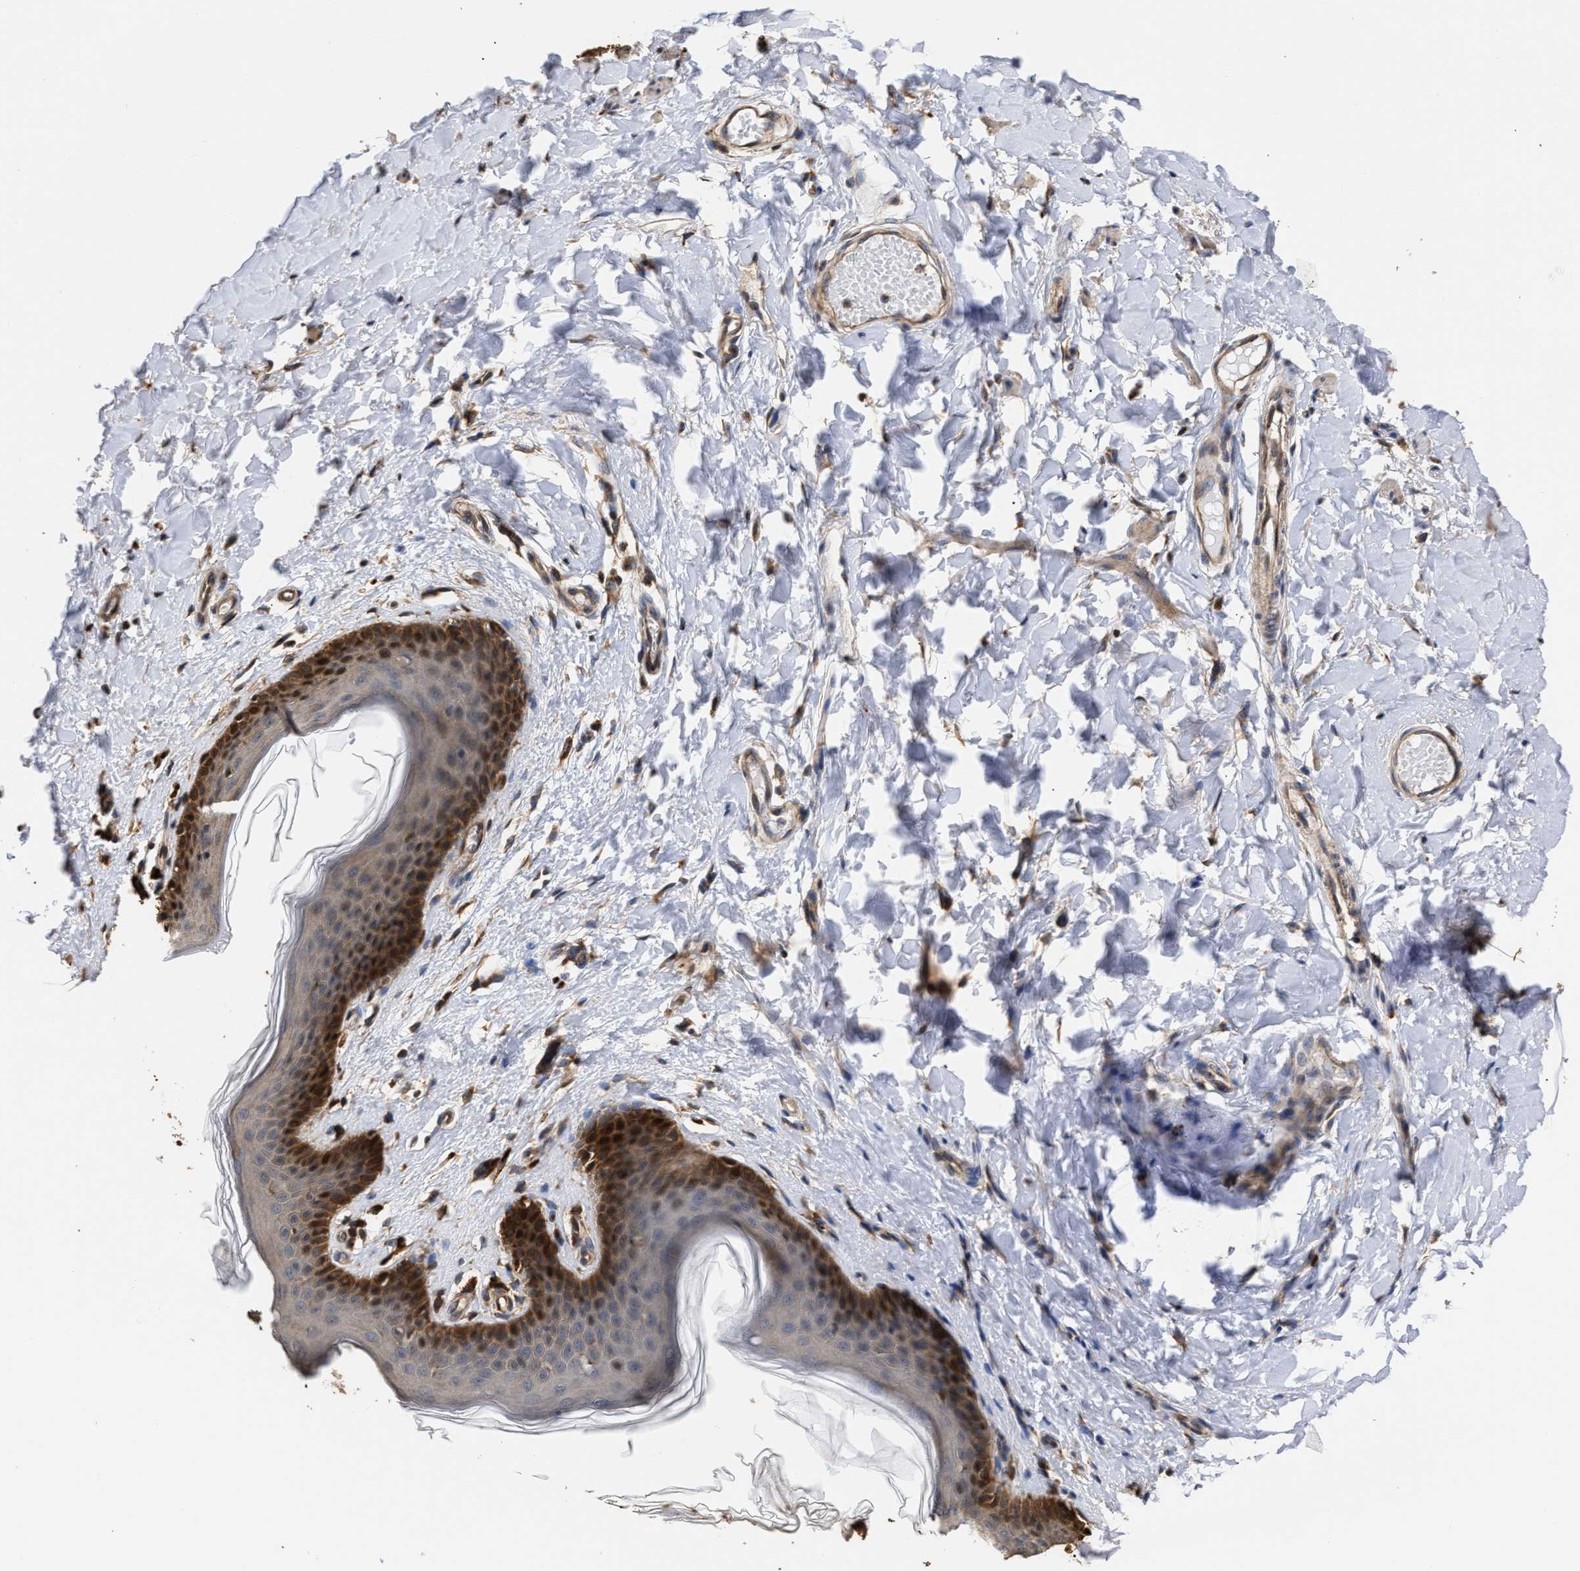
{"staining": {"intensity": "strong", "quantity": "<25%", "location": "cytoplasmic/membranous,nuclear"}, "tissue": "skin", "cell_type": "Epidermal cells", "image_type": "normal", "snomed": [{"axis": "morphology", "description": "Normal tissue, NOS"}, {"axis": "topography", "description": "Vulva"}], "caption": "Strong cytoplasmic/membranous,nuclear protein expression is appreciated in about <25% of epidermal cells in skin.", "gene": "GOSR1", "patient": {"sex": "female", "age": 66}}